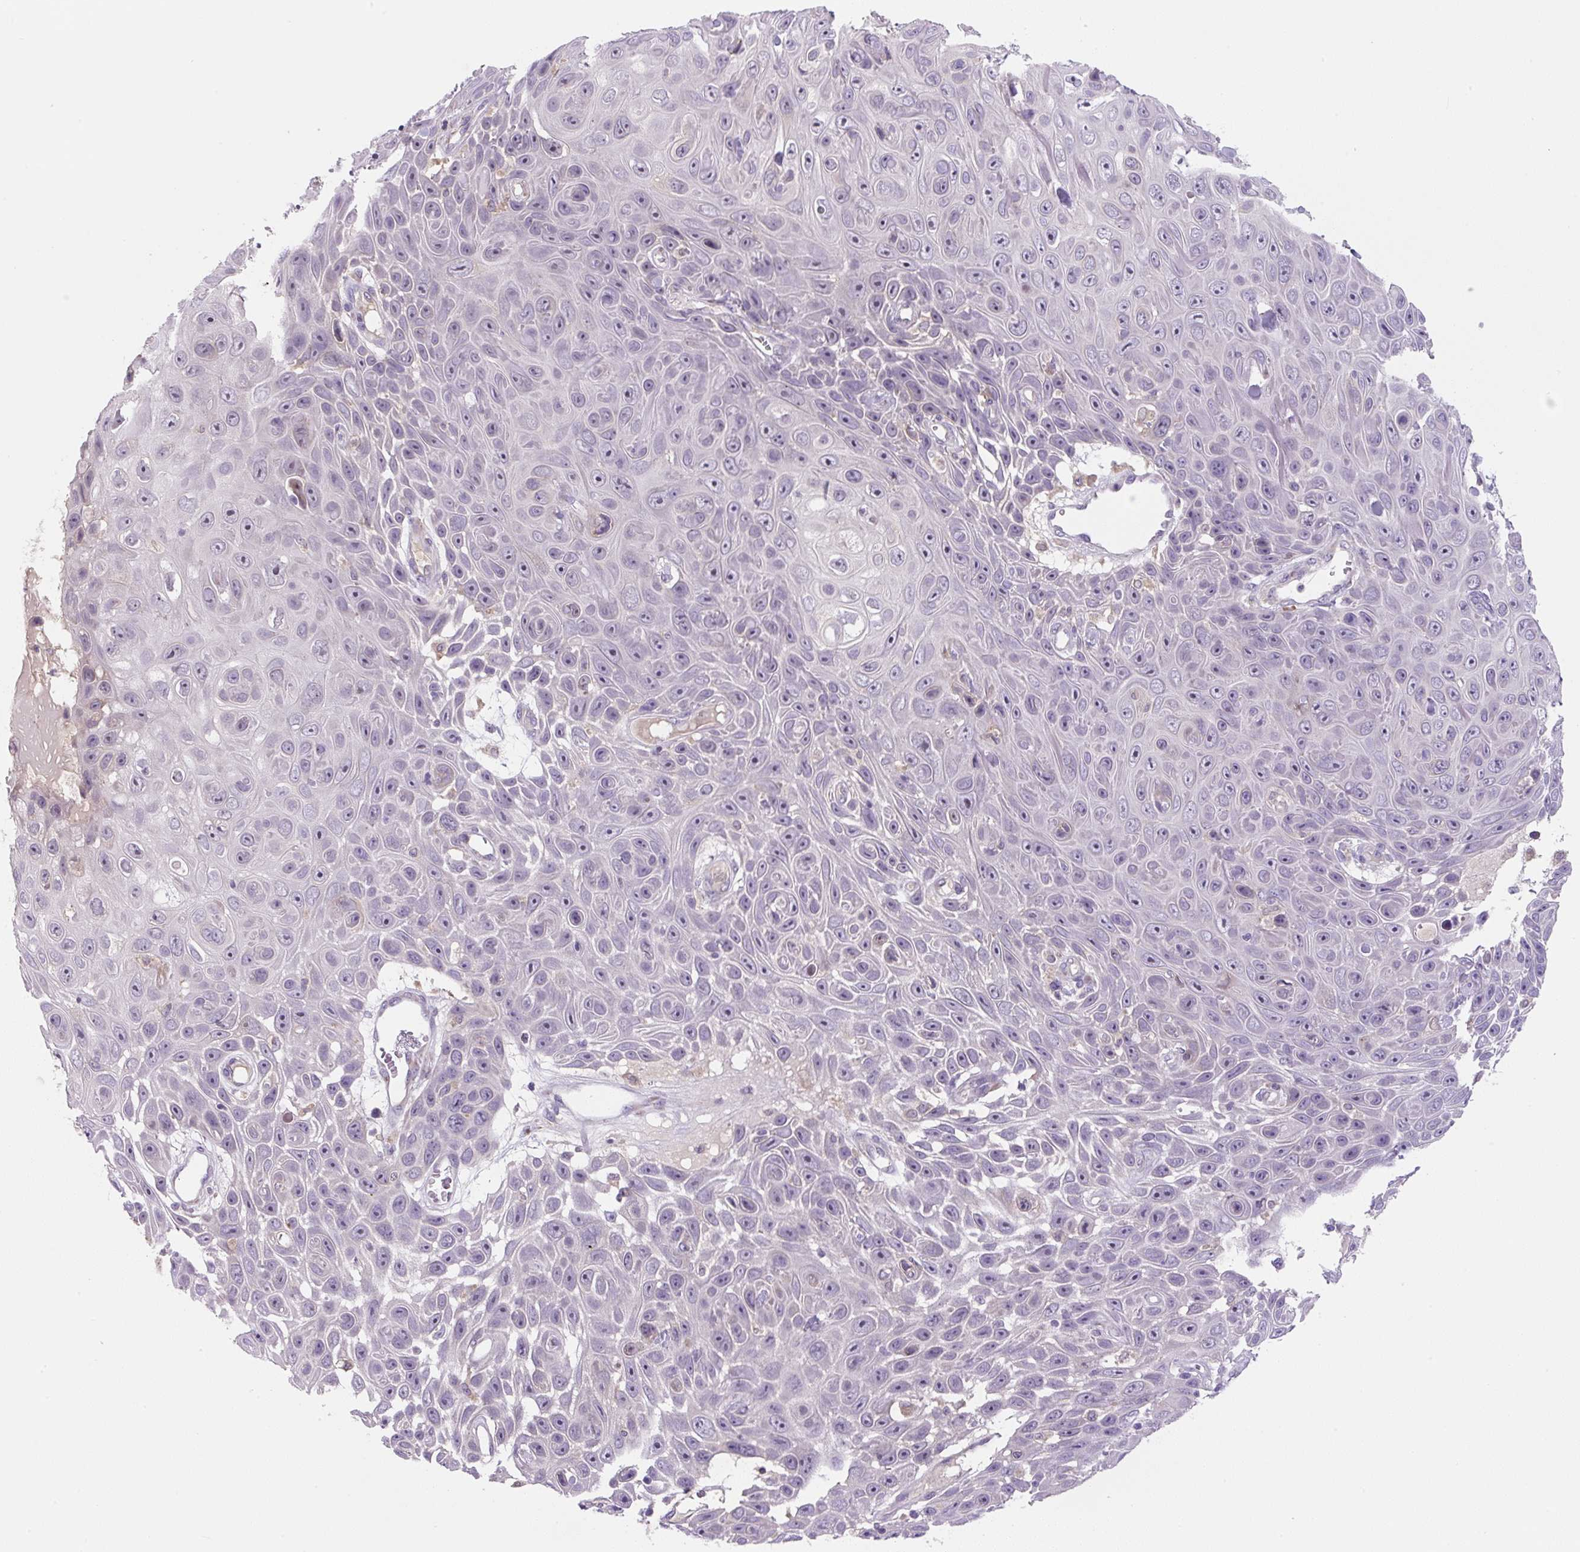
{"staining": {"intensity": "negative", "quantity": "none", "location": "none"}, "tissue": "skin cancer", "cell_type": "Tumor cells", "image_type": "cancer", "snomed": [{"axis": "morphology", "description": "Squamous cell carcinoma, NOS"}, {"axis": "topography", "description": "Skin"}], "caption": "There is no significant staining in tumor cells of squamous cell carcinoma (skin). Nuclei are stained in blue.", "gene": "FZD5", "patient": {"sex": "male", "age": 82}}